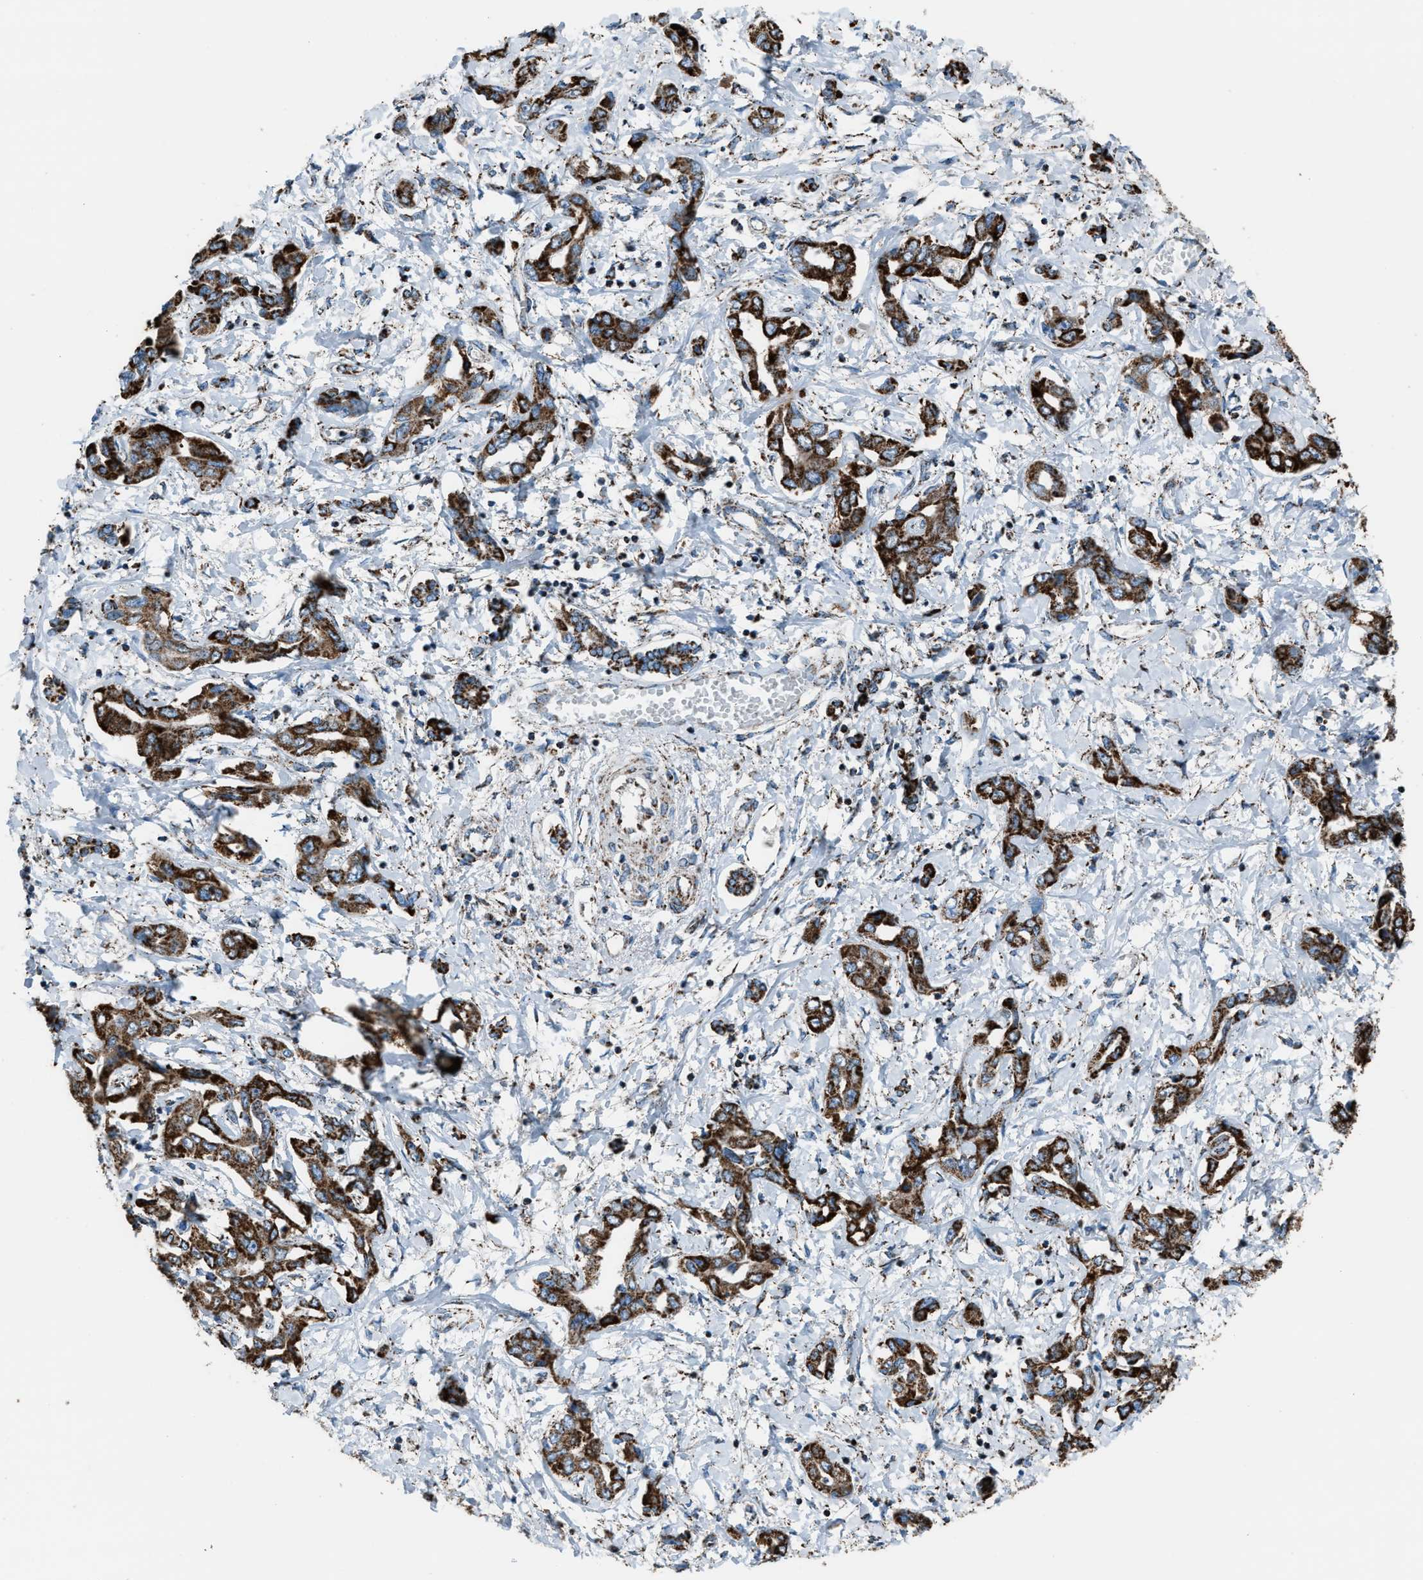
{"staining": {"intensity": "strong", "quantity": ">75%", "location": "cytoplasmic/membranous"}, "tissue": "liver cancer", "cell_type": "Tumor cells", "image_type": "cancer", "snomed": [{"axis": "morphology", "description": "Cholangiocarcinoma"}, {"axis": "topography", "description": "Liver"}], "caption": "High-power microscopy captured an IHC histopathology image of cholangiocarcinoma (liver), revealing strong cytoplasmic/membranous positivity in about >75% of tumor cells.", "gene": "MDH2", "patient": {"sex": "male", "age": 59}}